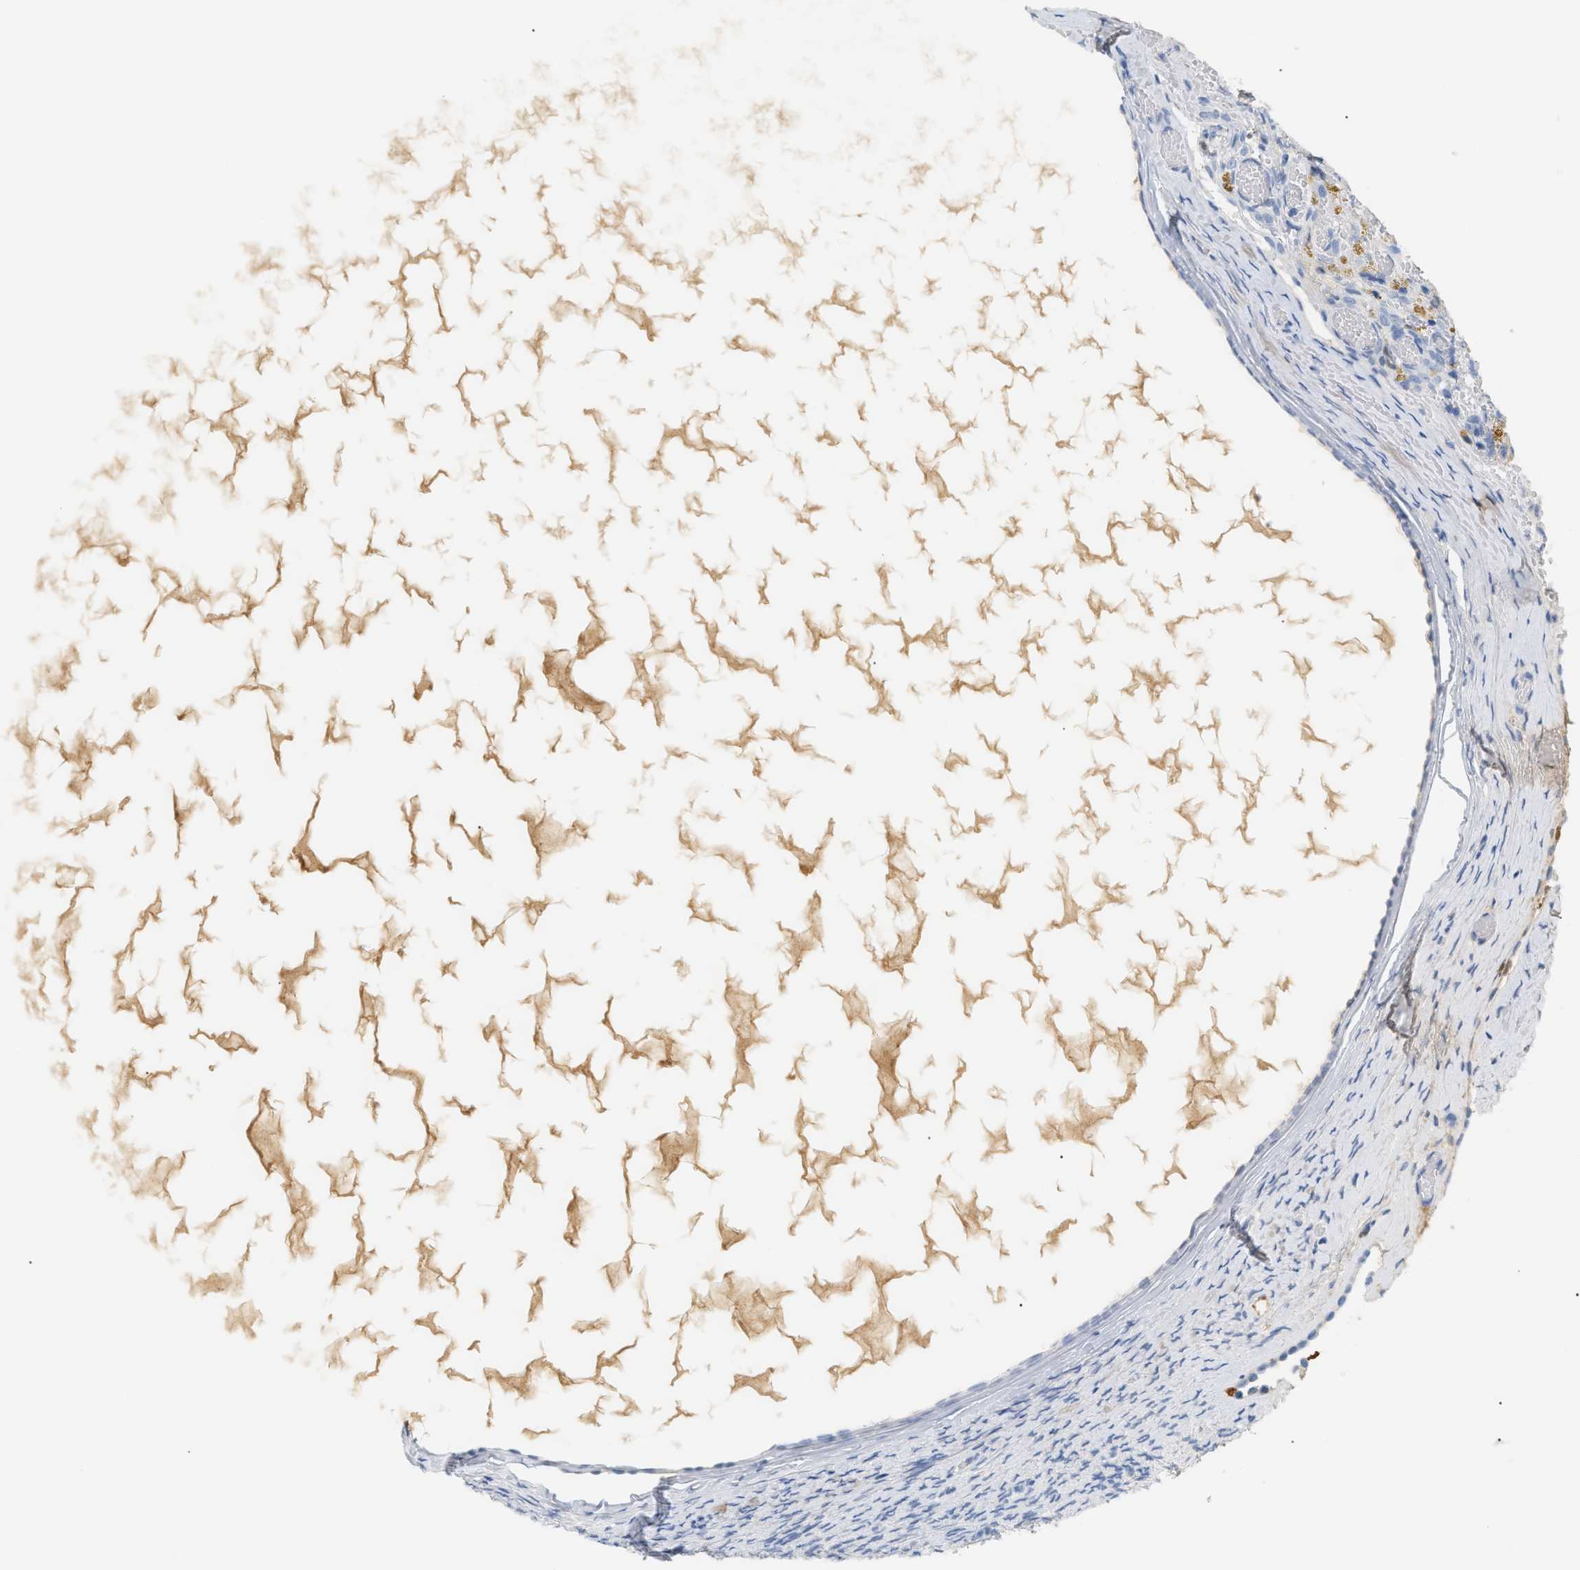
{"staining": {"intensity": "negative", "quantity": "none", "location": "none"}, "tissue": "ovary", "cell_type": "Follicle cells", "image_type": "normal", "snomed": [{"axis": "morphology", "description": "Normal tissue, NOS"}, {"axis": "topography", "description": "Ovary"}], "caption": "An image of ovary stained for a protein reveals no brown staining in follicle cells. (DAB IHC, high magnification).", "gene": "CFH", "patient": {"sex": "female", "age": 33}}